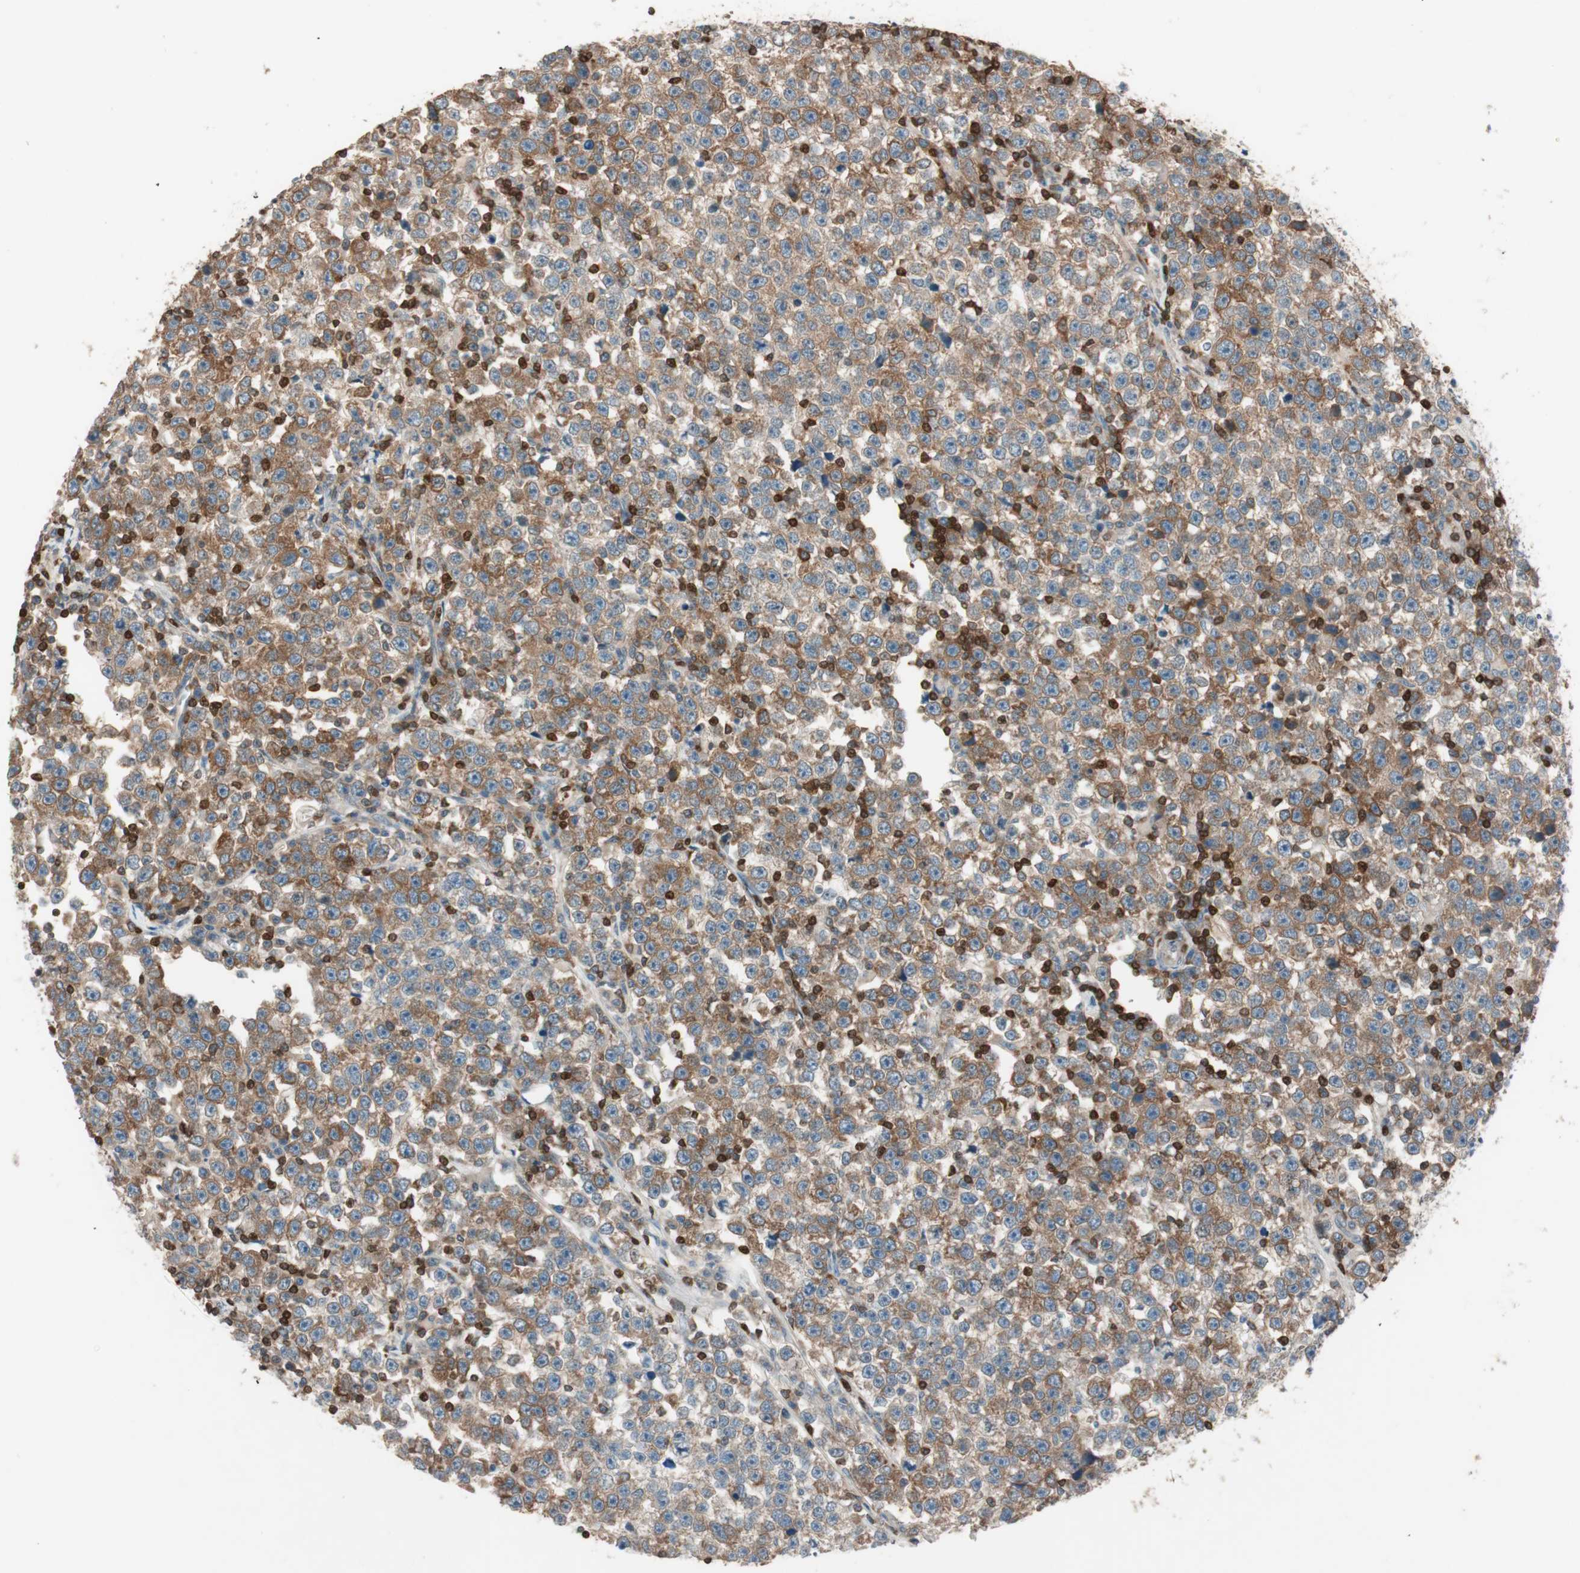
{"staining": {"intensity": "moderate", "quantity": ">75%", "location": "cytoplasmic/membranous"}, "tissue": "testis cancer", "cell_type": "Tumor cells", "image_type": "cancer", "snomed": [{"axis": "morphology", "description": "Seminoma, NOS"}, {"axis": "topography", "description": "Testis"}], "caption": "Testis seminoma was stained to show a protein in brown. There is medium levels of moderate cytoplasmic/membranous positivity in approximately >75% of tumor cells. Nuclei are stained in blue.", "gene": "BIN1", "patient": {"sex": "male", "age": 43}}